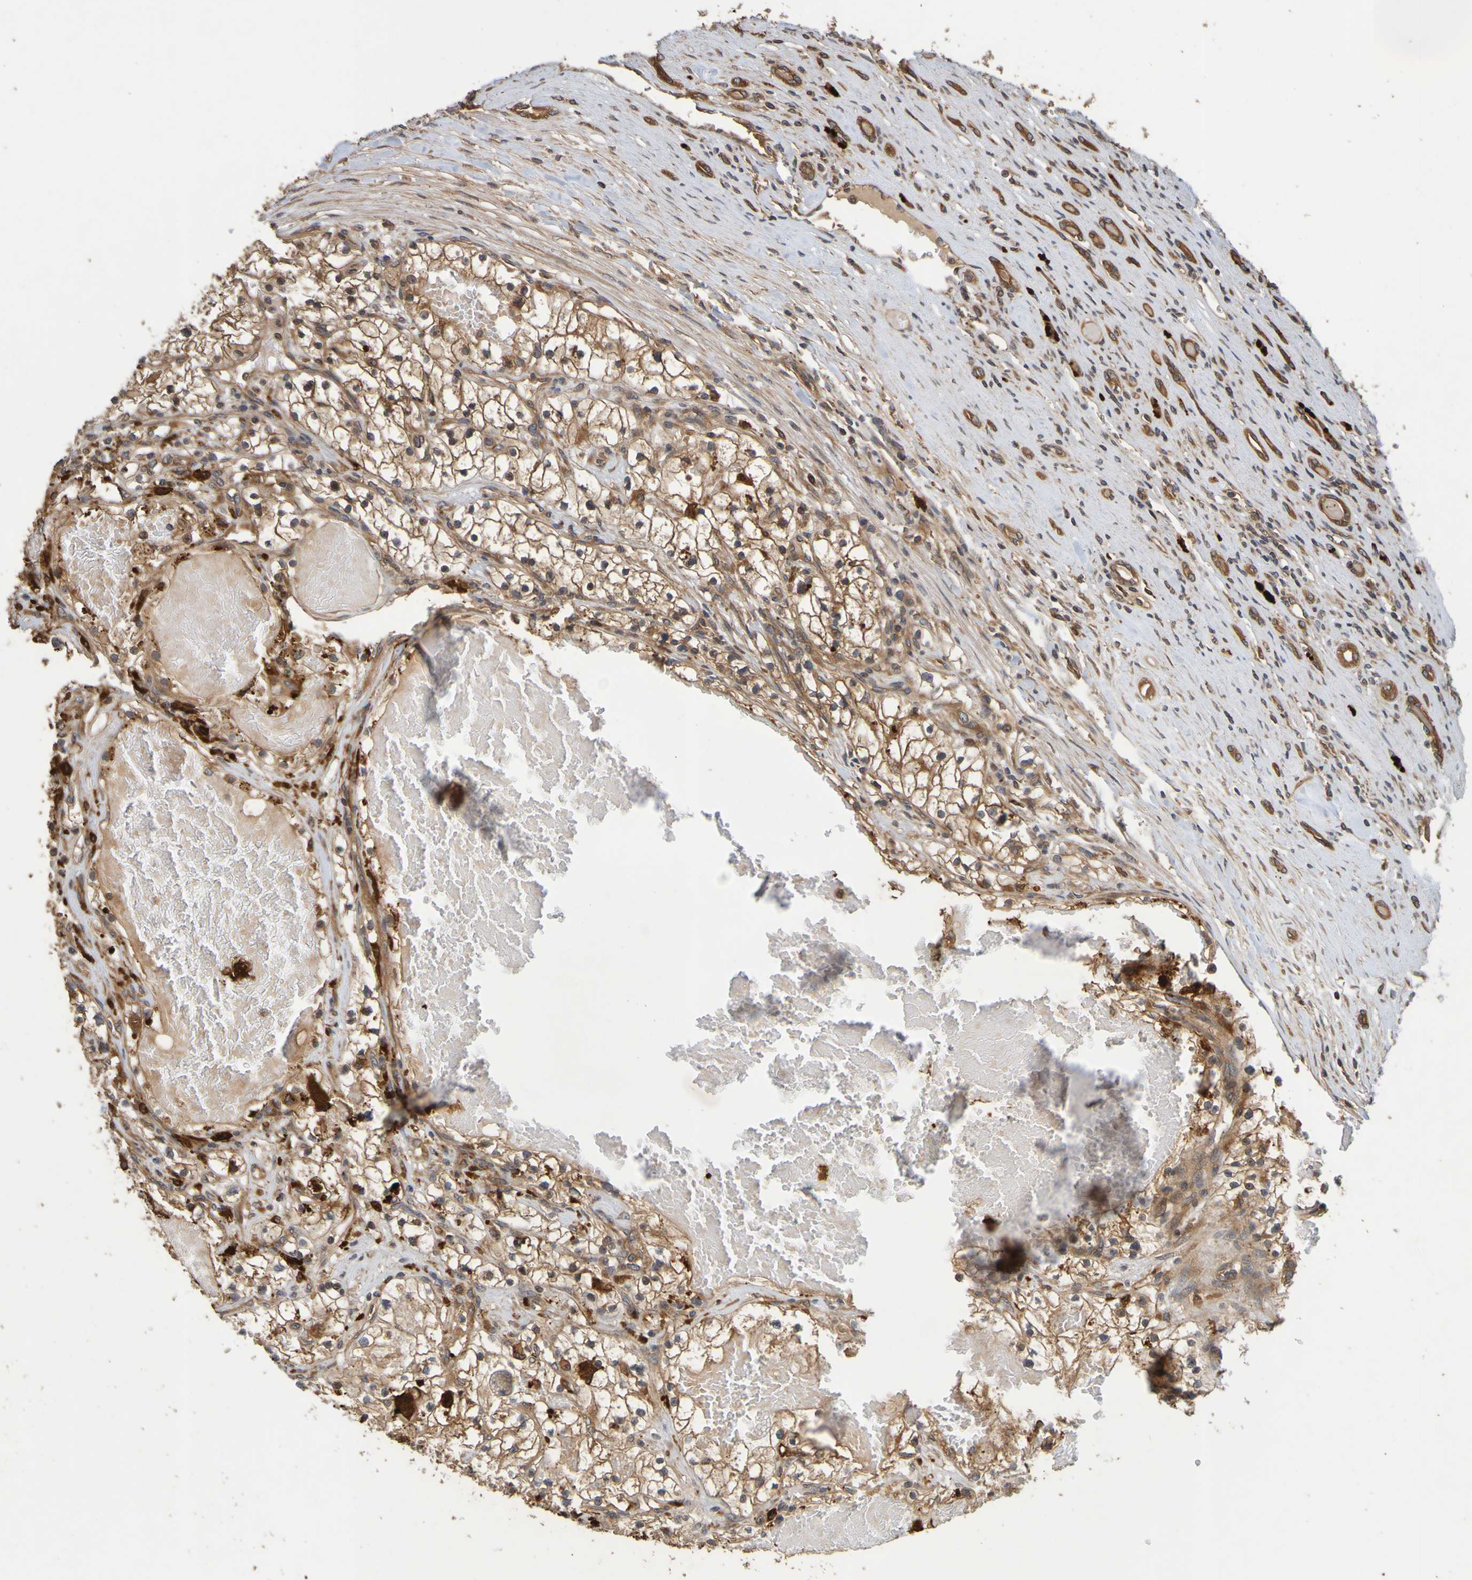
{"staining": {"intensity": "moderate", "quantity": "25%-75%", "location": "cytoplasmic/membranous"}, "tissue": "renal cancer", "cell_type": "Tumor cells", "image_type": "cancer", "snomed": [{"axis": "morphology", "description": "Adenocarcinoma, NOS"}, {"axis": "topography", "description": "Kidney"}], "caption": "Human renal cancer stained with a brown dye demonstrates moderate cytoplasmic/membranous positive positivity in about 25%-75% of tumor cells.", "gene": "OCRL", "patient": {"sex": "male", "age": 68}}